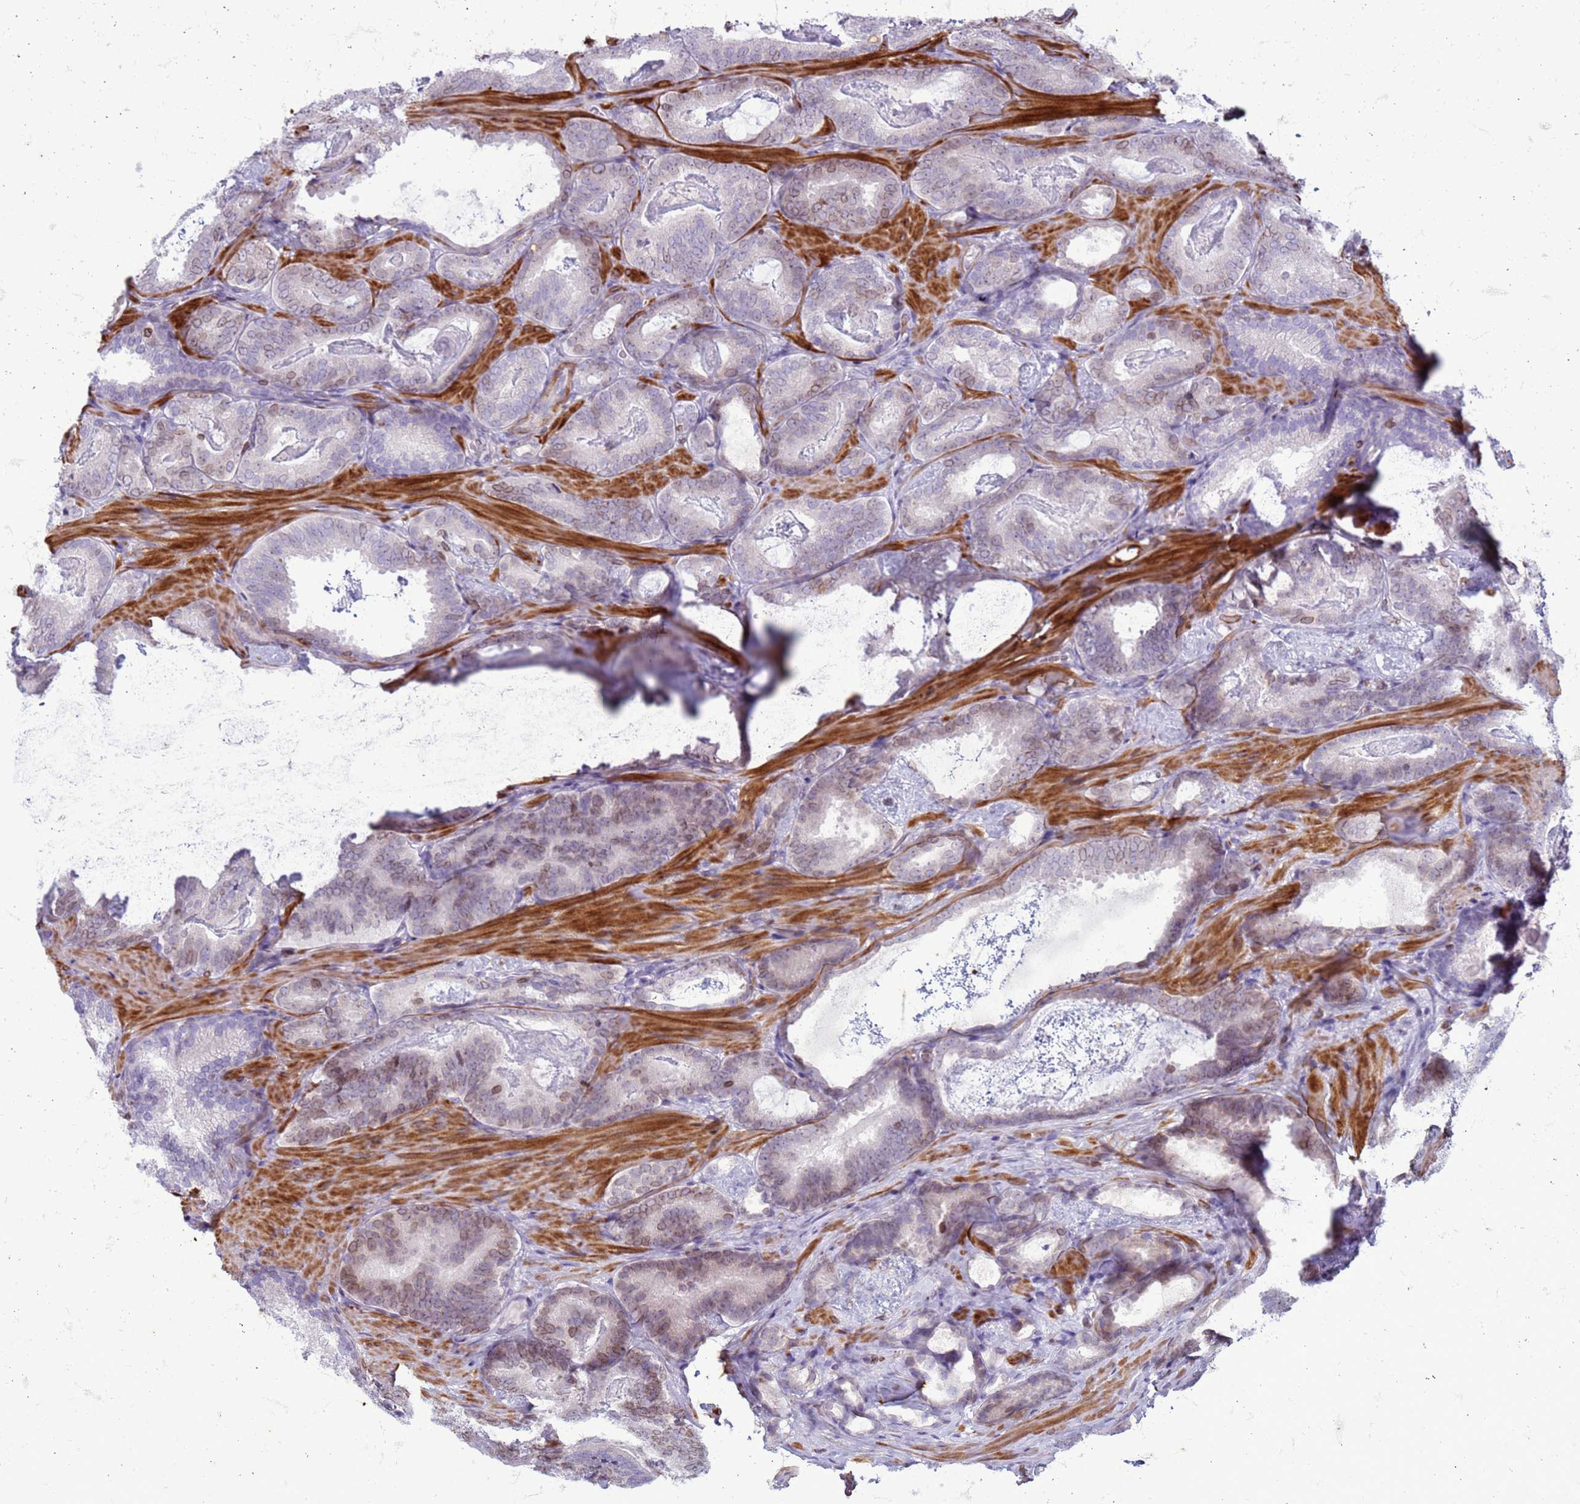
{"staining": {"intensity": "moderate", "quantity": "<25%", "location": "cytoplasmic/membranous,nuclear"}, "tissue": "prostate cancer", "cell_type": "Tumor cells", "image_type": "cancer", "snomed": [{"axis": "morphology", "description": "Adenocarcinoma, Low grade"}, {"axis": "topography", "description": "Prostate"}], "caption": "Tumor cells exhibit low levels of moderate cytoplasmic/membranous and nuclear expression in about <25% of cells in prostate cancer (low-grade adenocarcinoma).", "gene": "METTL25B", "patient": {"sex": "male", "age": 60}}